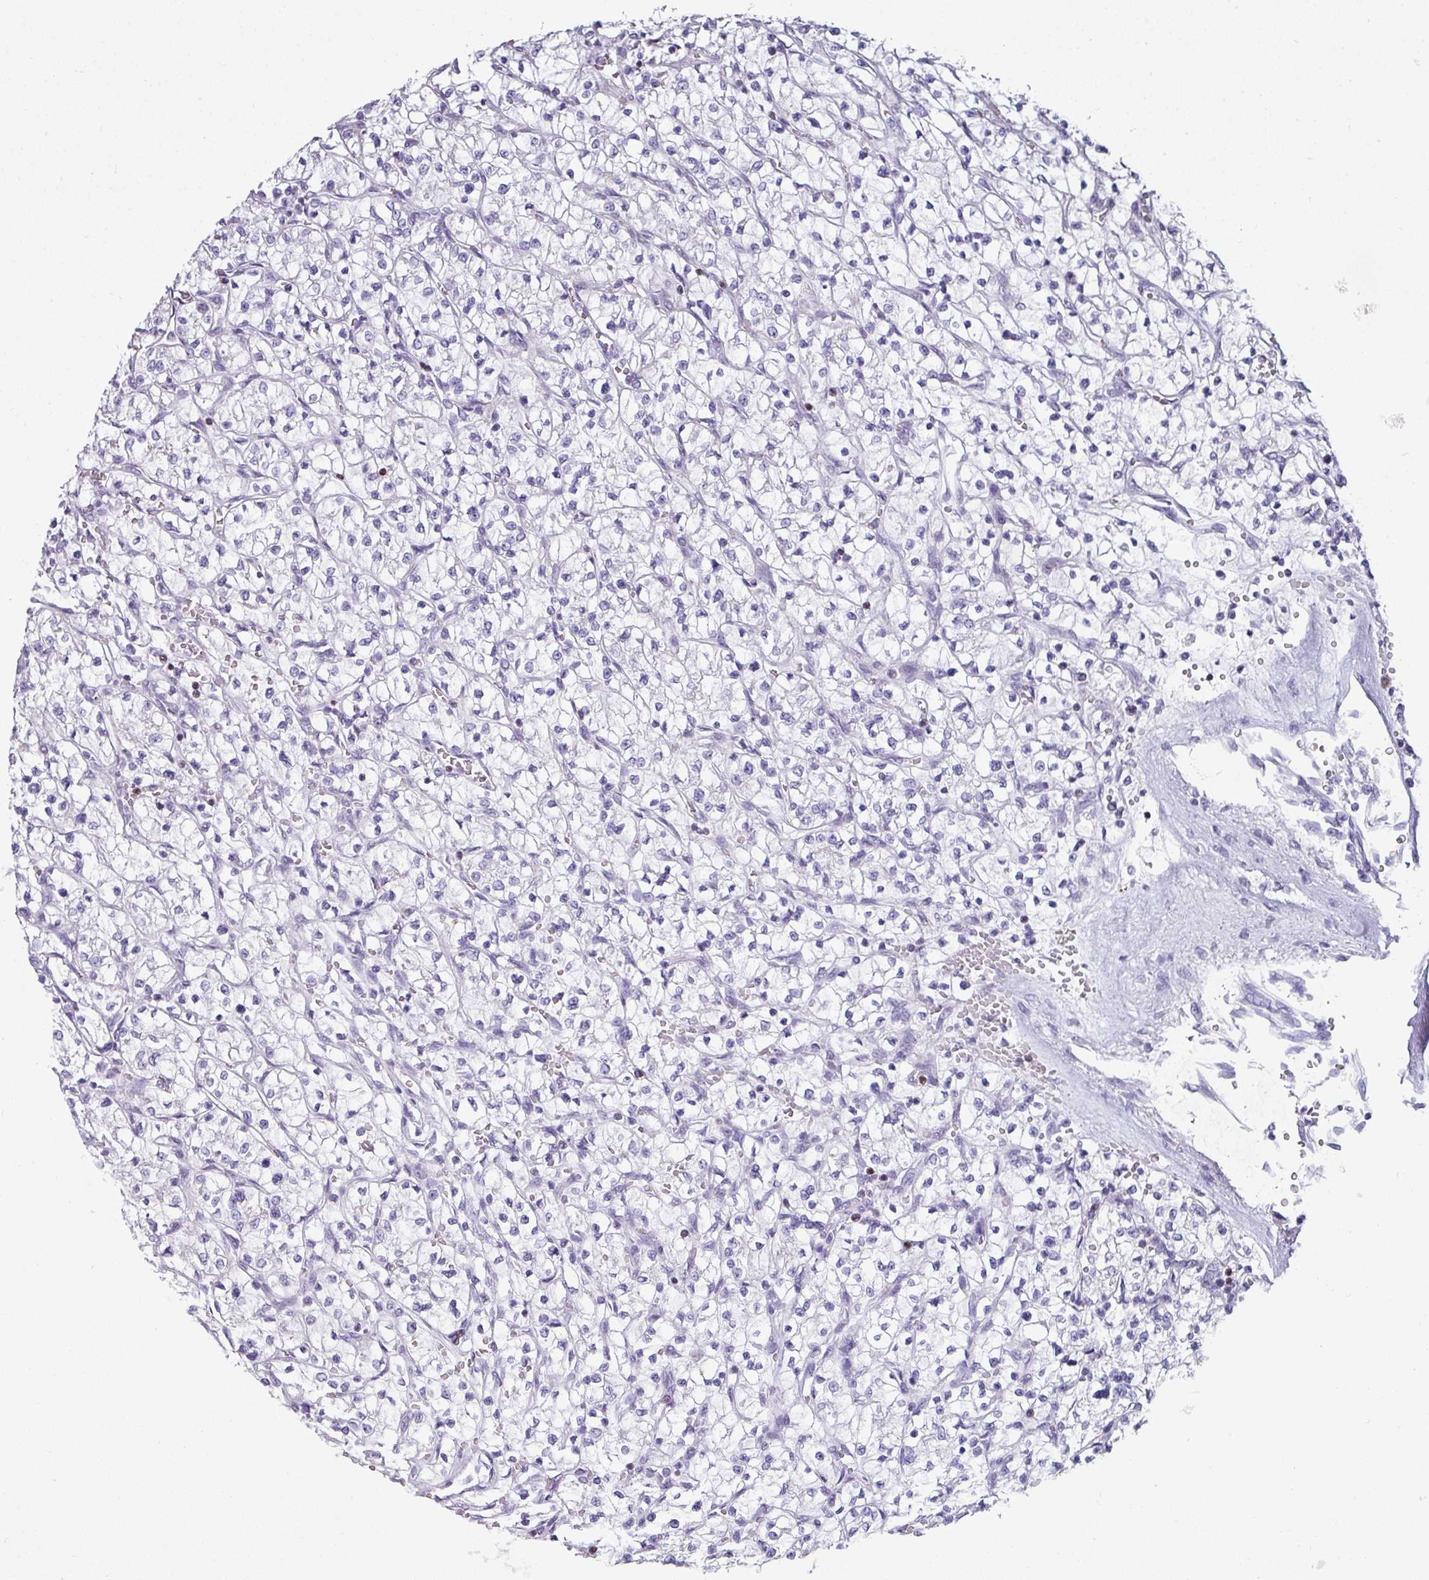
{"staining": {"intensity": "negative", "quantity": "none", "location": "none"}, "tissue": "renal cancer", "cell_type": "Tumor cells", "image_type": "cancer", "snomed": [{"axis": "morphology", "description": "Adenocarcinoma, NOS"}, {"axis": "topography", "description": "Kidney"}], "caption": "Immunohistochemical staining of renal cancer (adenocarcinoma) exhibits no significant staining in tumor cells.", "gene": "STAT5A", "patient": {"sex": "female", "age": 64}}